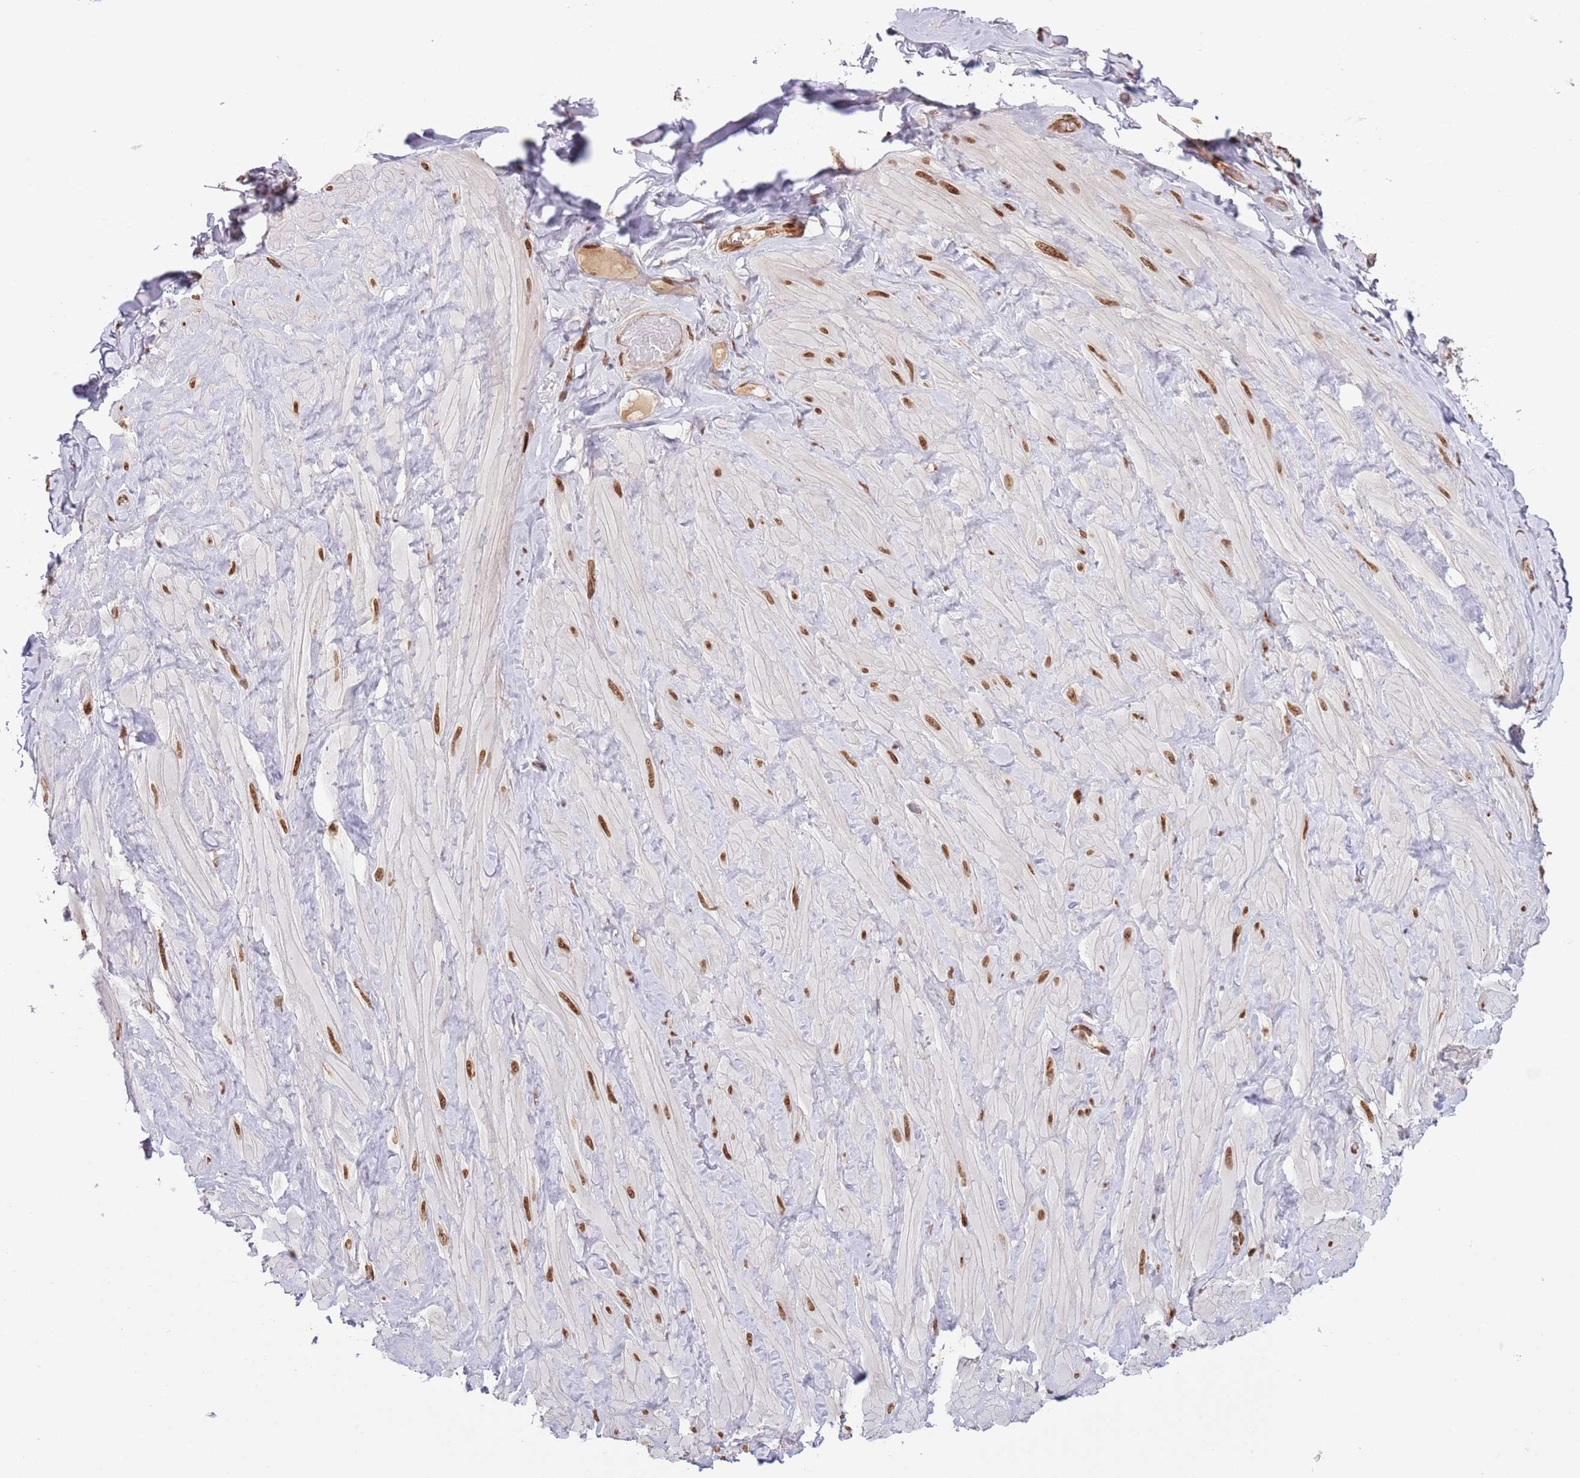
{"staining": {"intensity": "moderate", "quantity": ">75%", "location": "nuclear"}, "tissue": "soft tissue", "cell_type": "Chondrocytes", "image_type": "normal", "snomed": [{"axis": "morphology", "description": "Normal tissue, NOS"}, {"axis": "topography", "description": "Soft tissue"}, {"axis": "topography", "description": "Vascular tissue"}], "caption": "Immunohistochemistry (DAB) staining of benign soft tissue exhibits moderate nuclear protein staining in approximately >75% of chondrocytes.", "gene": "SIPA1L3", "patient": {"sex": "male", "age": 41}}